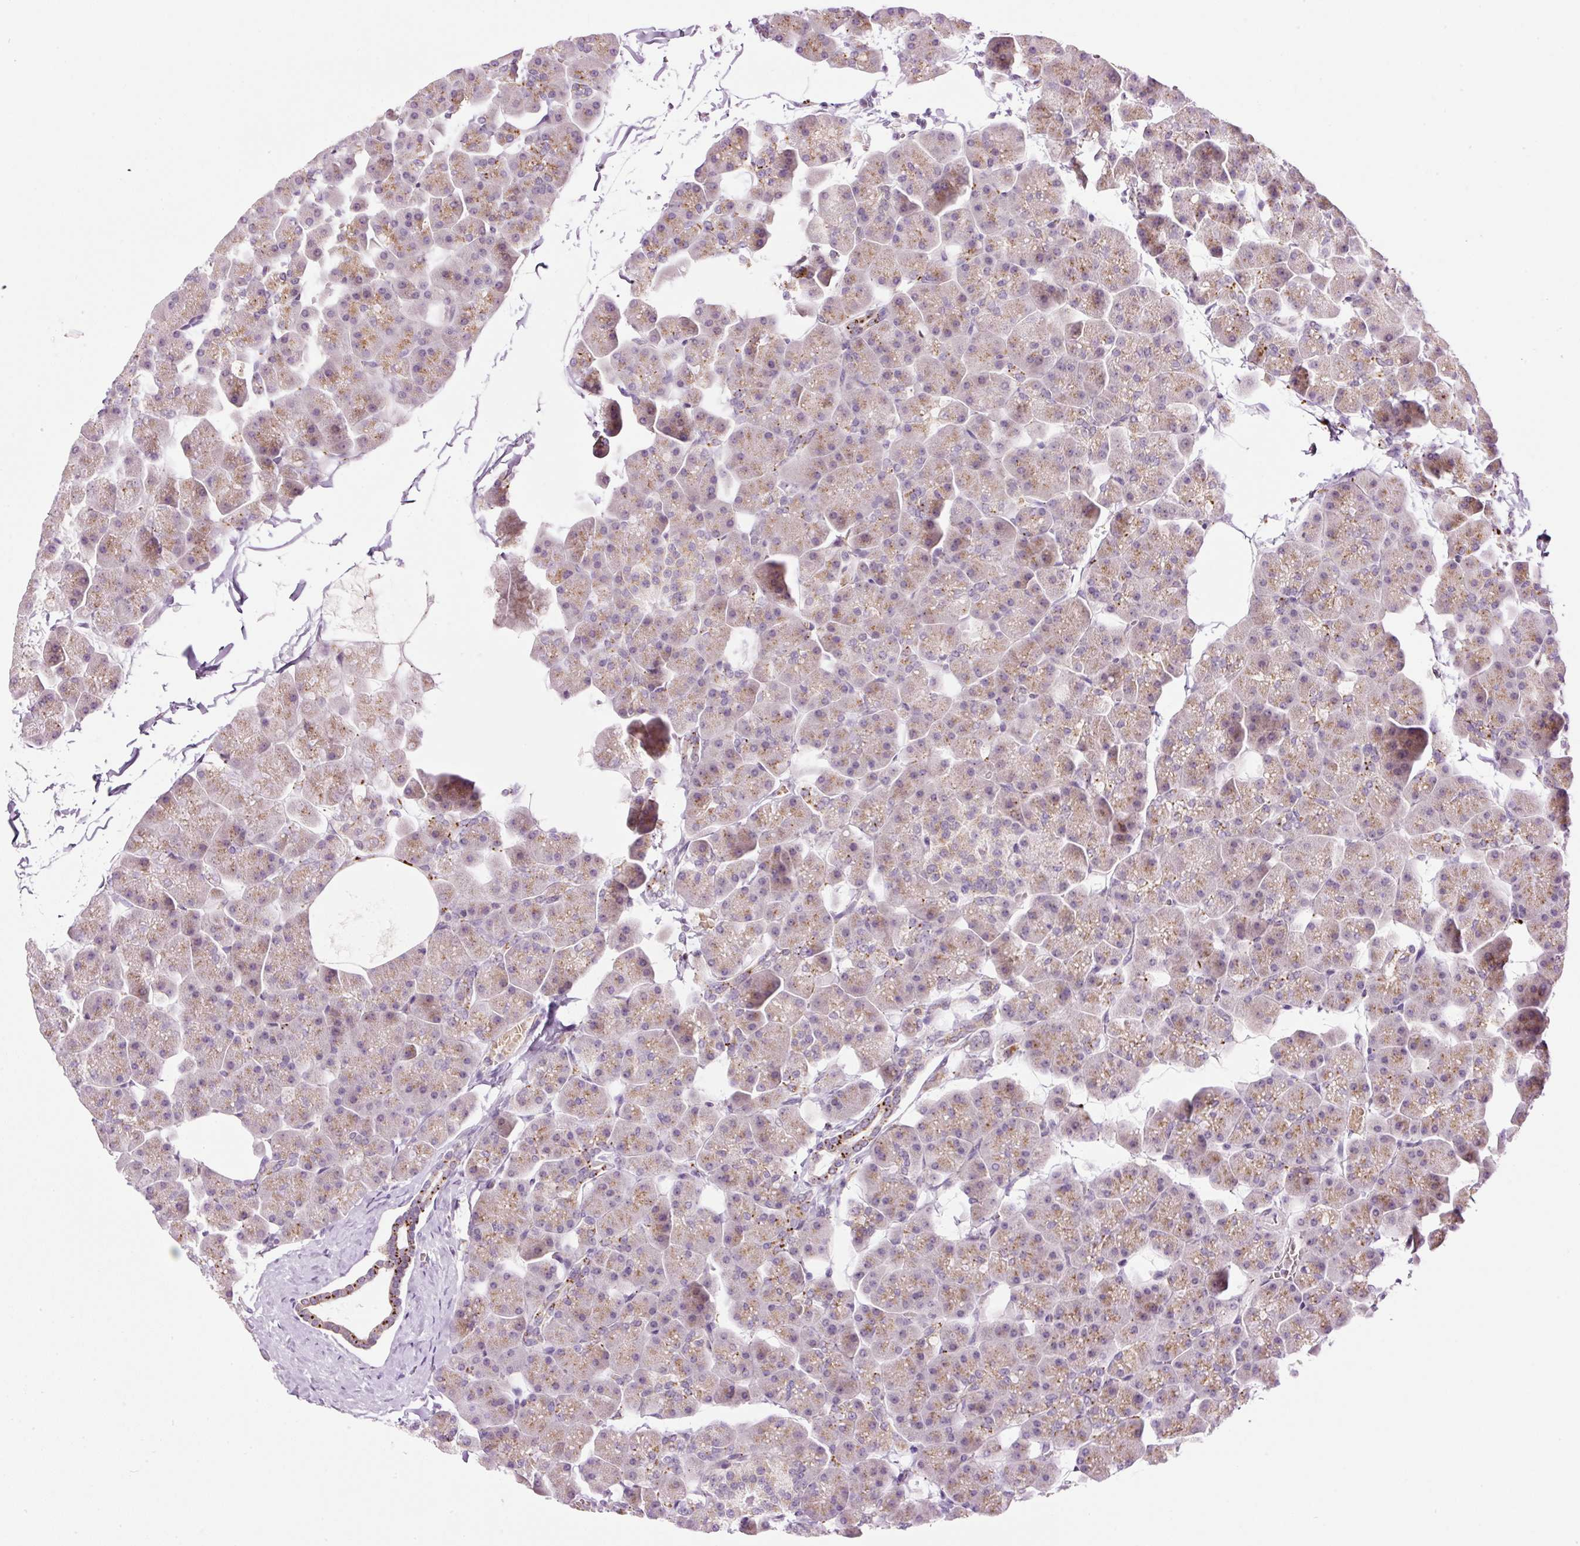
{"staining": {"intensity": "weak", "quantity": "25%-75%", "location": "cytoplasmic/membranous"}, "tissue": "pancreas", "cell_type": "Exocrine glandular cells", "image_type": "normal", "snomed": [{"axis": "morphology", "description": "Normal tissue, NOS"}, {"axis": "topography", "description": "Pancreas"}], "caption": "Weak cytoplasmic/membranous expression for a protein is seen in approximately 25%-75% of exocrine glandular cells of benign pancreas using immunohistochemistry (IHC).", "gene": "ZNF639", "patient": {"sex": "male", "age": 35}}